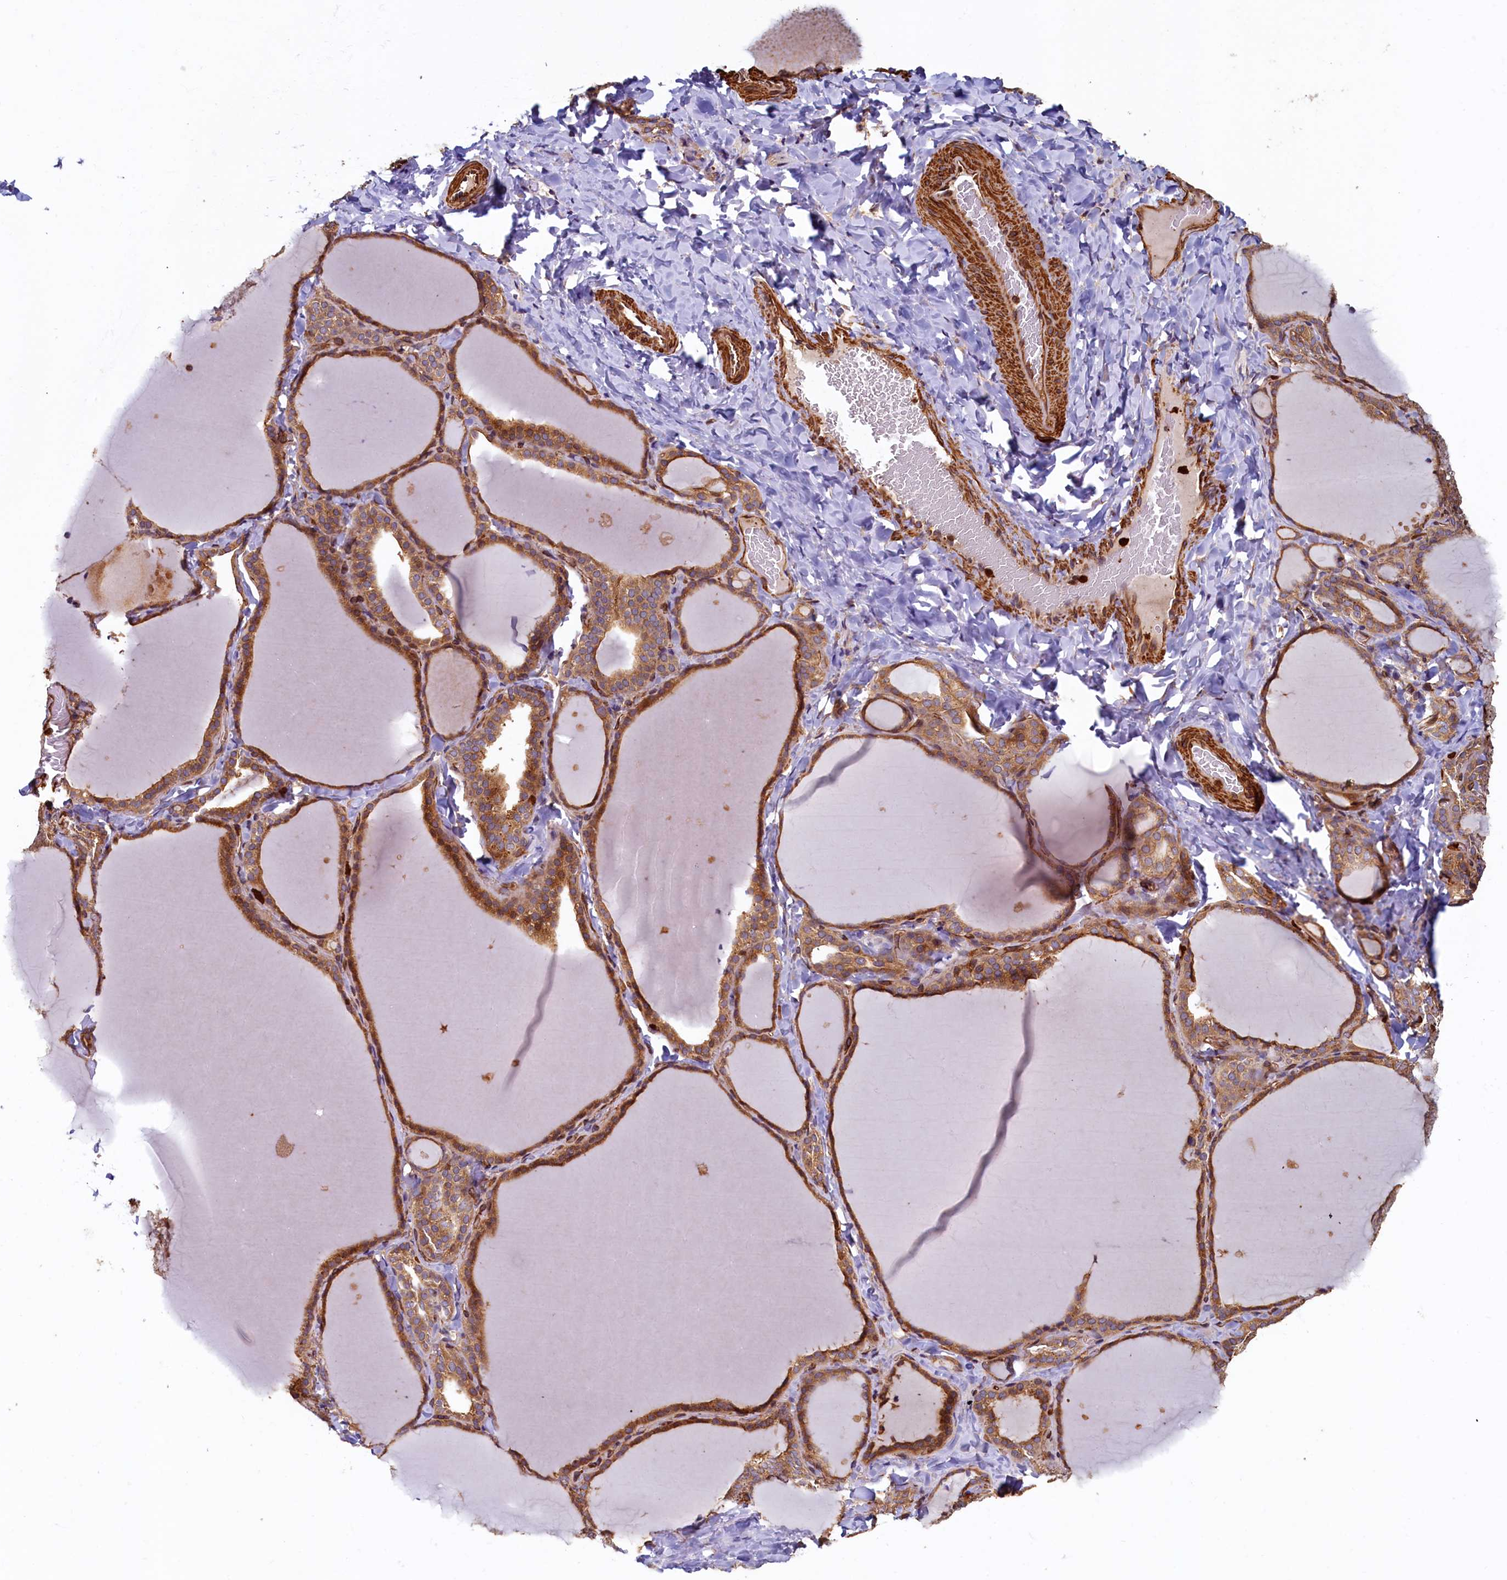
{"staining": {"intensity": "moderate", "quantity": ">75%", "location": "cytoplasmic/membranous"}, "tissue": "thyroid gland", "cell_type": "Glandular cells", "image_type": "normal", "snomed": [{"axis": "morphology", "description": "Normal tissue, NOS"}, {"axis": "topography", "description": "Thyroid gland"}], "caption": "This photomicrograph exhibits immunohistochemistry (IHC) staining of normal human thyroid gland, with medium moderate cytoplasmic/membranous expression in about >75% of glandular cells.", "gene": "CCDC102B", "patient": {"sex": "female", "age": 22}}